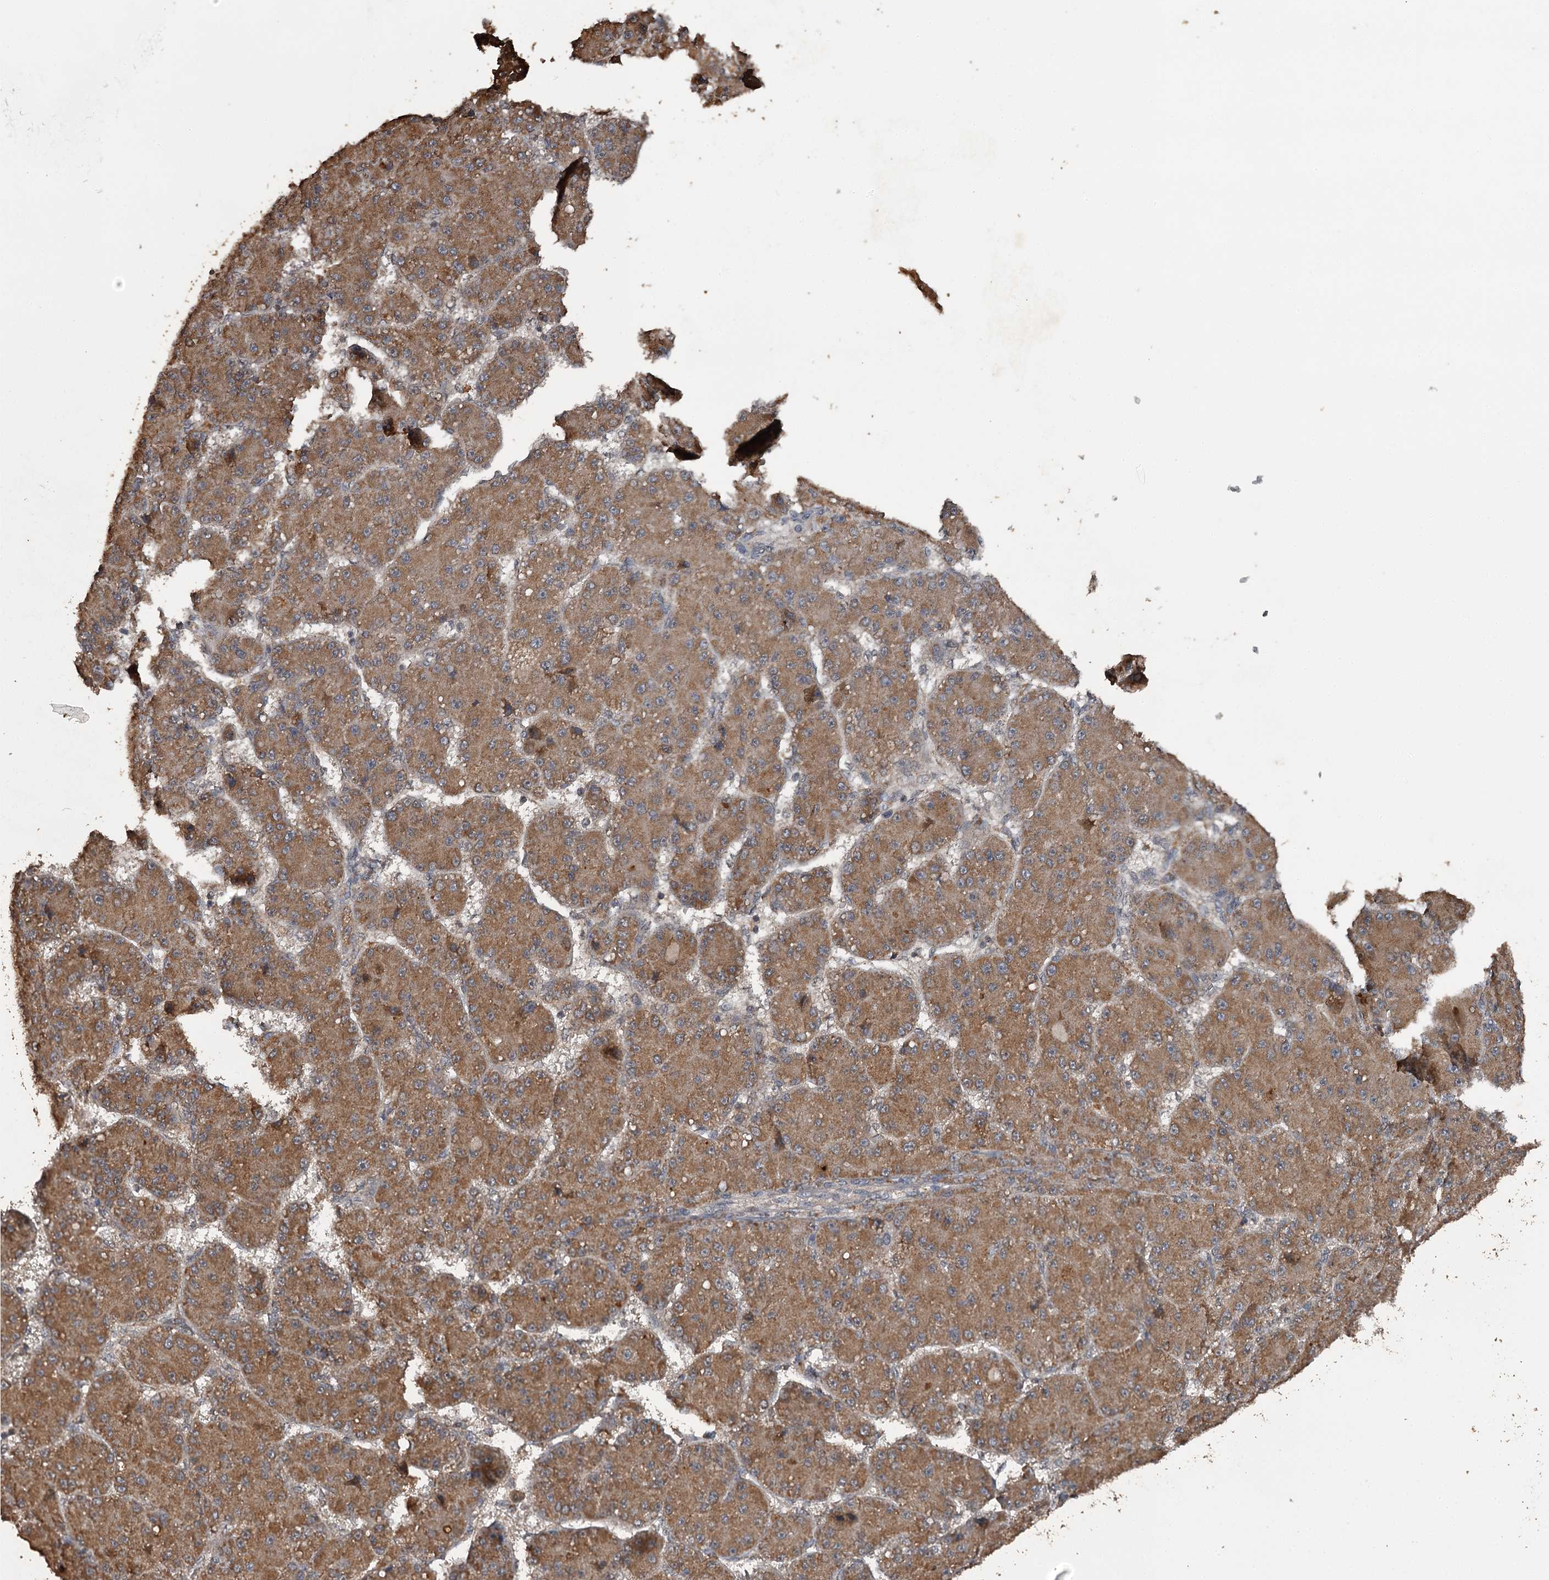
{"staining": {"intensity": "moderate", "quantity": ">75%", "location": "cytoplasmic/membranous"}, "tissue": "liver cancer", "cell_type": "Tumor cells", "image_type": "cancer", "snomed": [{"axis": "morphology", "description": "Carcinoma, Hepatocellular, NOS"}, {"axis": "topography", "description": "Liver"}], "caption": "Liver cancer (hepatocellular carcinoma) tissue reveals moderate cytoplasmic/membranous positivity in approximately >75% of tumor cells, visualized by immunohistochemistry. (Brightfield microscopy of DAB IHC at high magnification).", "gene": "WIPI1", "patient": {"sex": "male", "age": 67}}